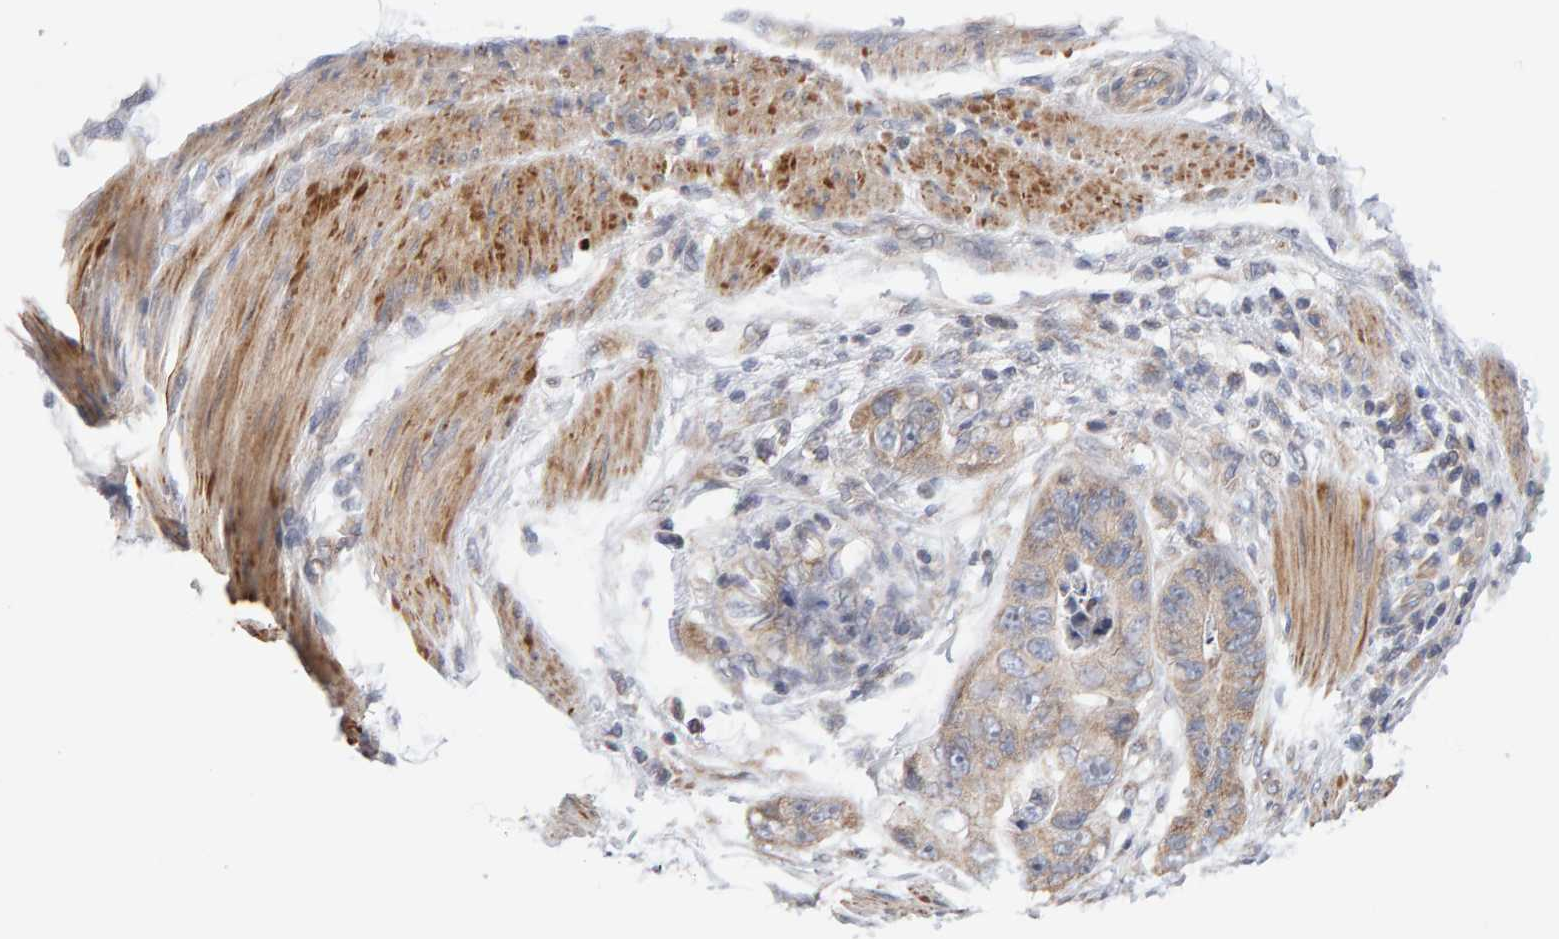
{"staining": {"intensity": "moderate", "quantity": "<25%", "location": "cytoplasmic/membranous"}, "tissue": "stomach cancer", "cell_type": "Tumor cells", "image_type": "cancer", "snomed": [{"axis": "morphology", "description": "Normal tissue, NOS"}, {"axis": "morphology", "description": "Adenocarcinoma, NOS"}, {"axis": "topography", "description": "Stomach"}], "caption": "This histopathology image reveals immunohistochemistry staining of adenocarcinoma (stomach), with low moderate cytoplasmic/membranous positivity in approximately <25% of tumor cells.", "gene": "LZTS1", "patient": {"sex": "female", "age": 89}}